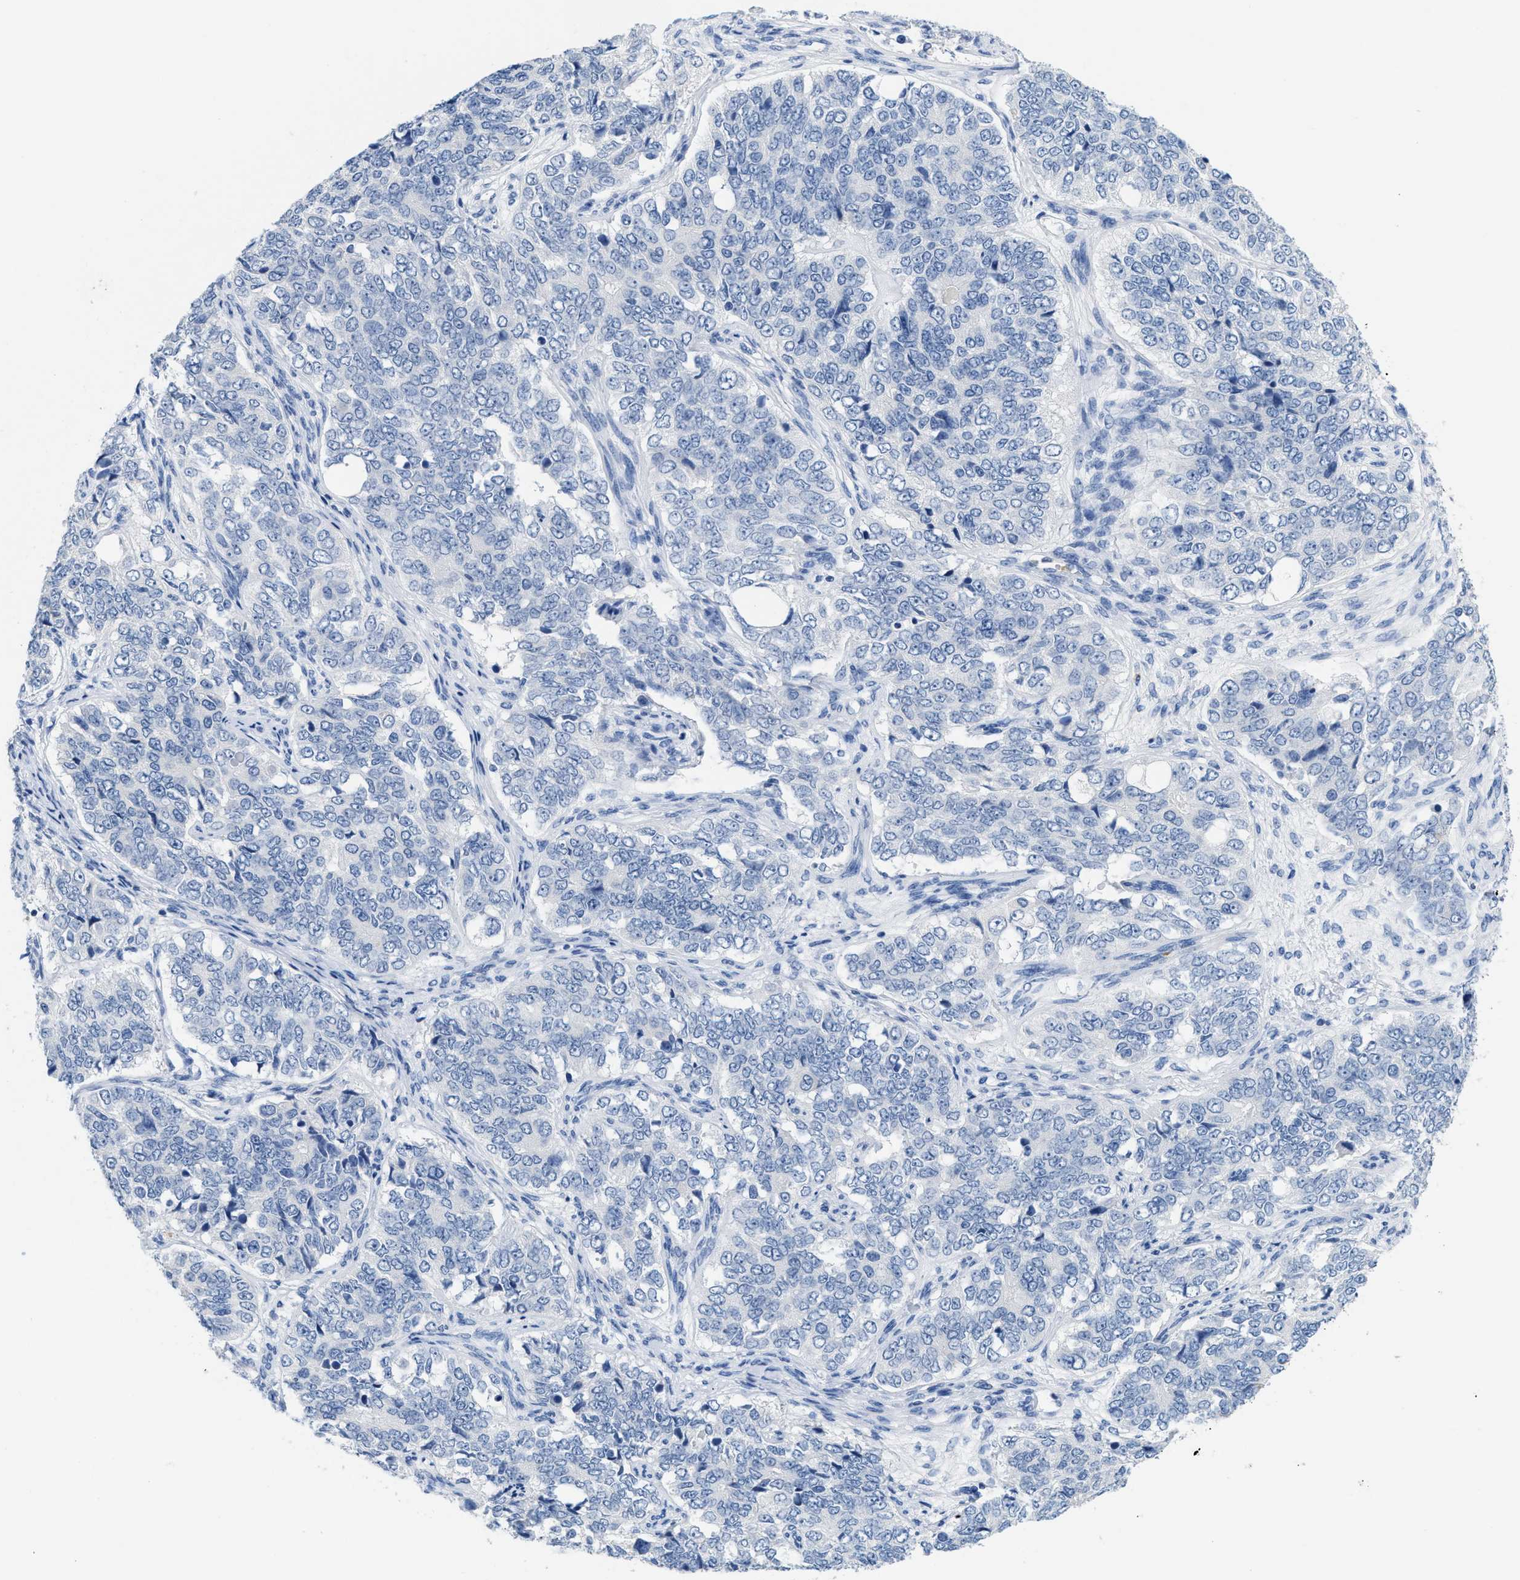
{"staining": {"intensity": "negative", "quantity": "none", "location": "none"}, "tissue": "ovarian cancer", "cell_type": "Tumor cells", "image_type": "cancer", "snomed": [{"axis": "morphology", "description": "Carcinoma, endometroid"}, {"axis": "topography", "description": "Ovary"}], "caption": "Histopathology image shows no protein positivity in tumor cells of ovarian endometroid carcinoma tissue.", "gene": "CR1", "patient": {"sex": "female", "age": 51}}